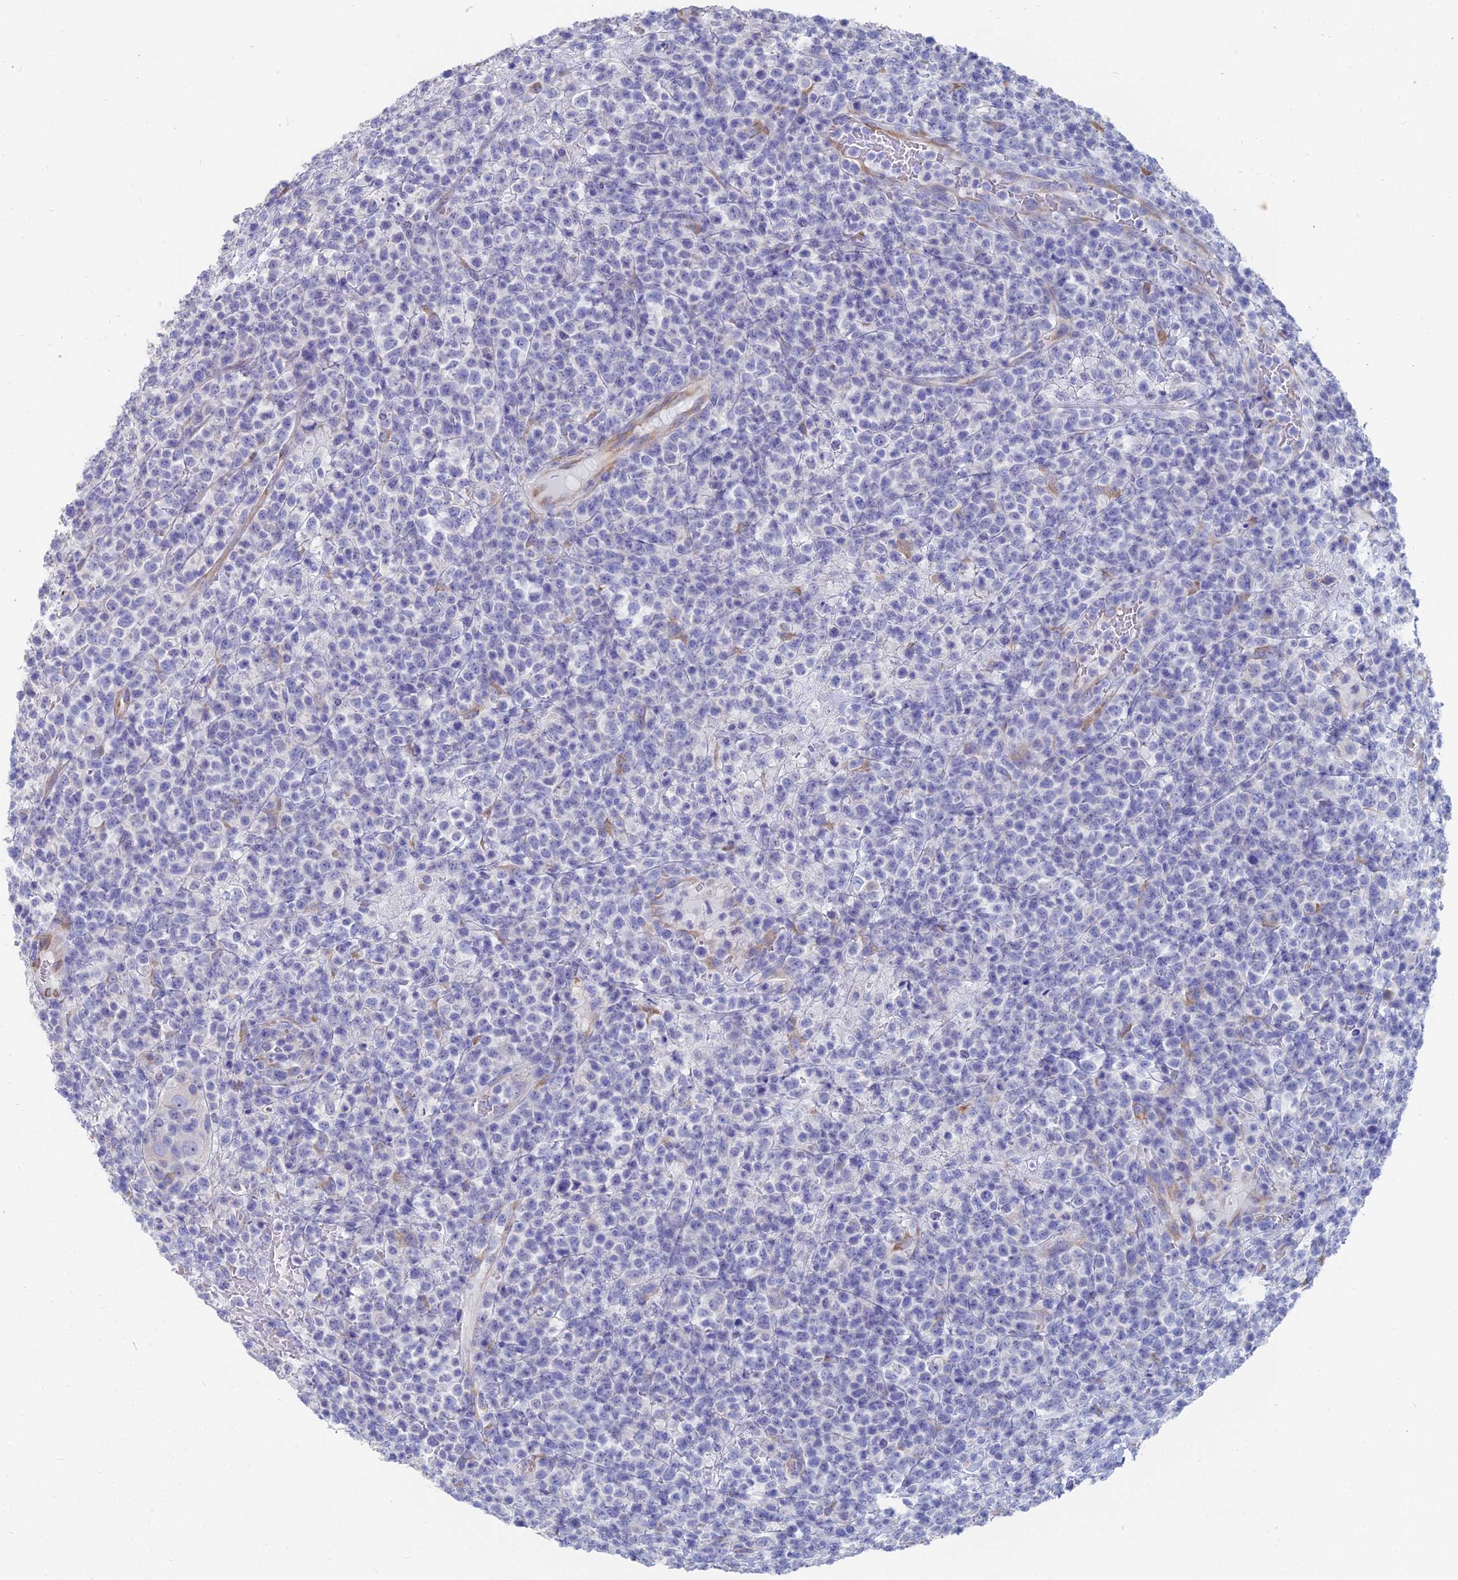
{"staining": {"intensity": "negative", "quantity": "none", "location": "none"}, "tissue": "lymphoma", "cell_type": "Tumor cells", "image_type": "cancer", "snomed": [{"axis": "morphology", "description": "Malignant lymphoma, non-Hodgkin's type, High grade"}, {"axis": "topography", "description": "Colon"}], "caption": "Malignant lymphoma, non-Hodgkin's type (high-grade) stained for a protein using immunohistochemistry displays no staining tumor cells.", "gene": "TNNT3", "patient": {"sex": "female", "age": 53}}